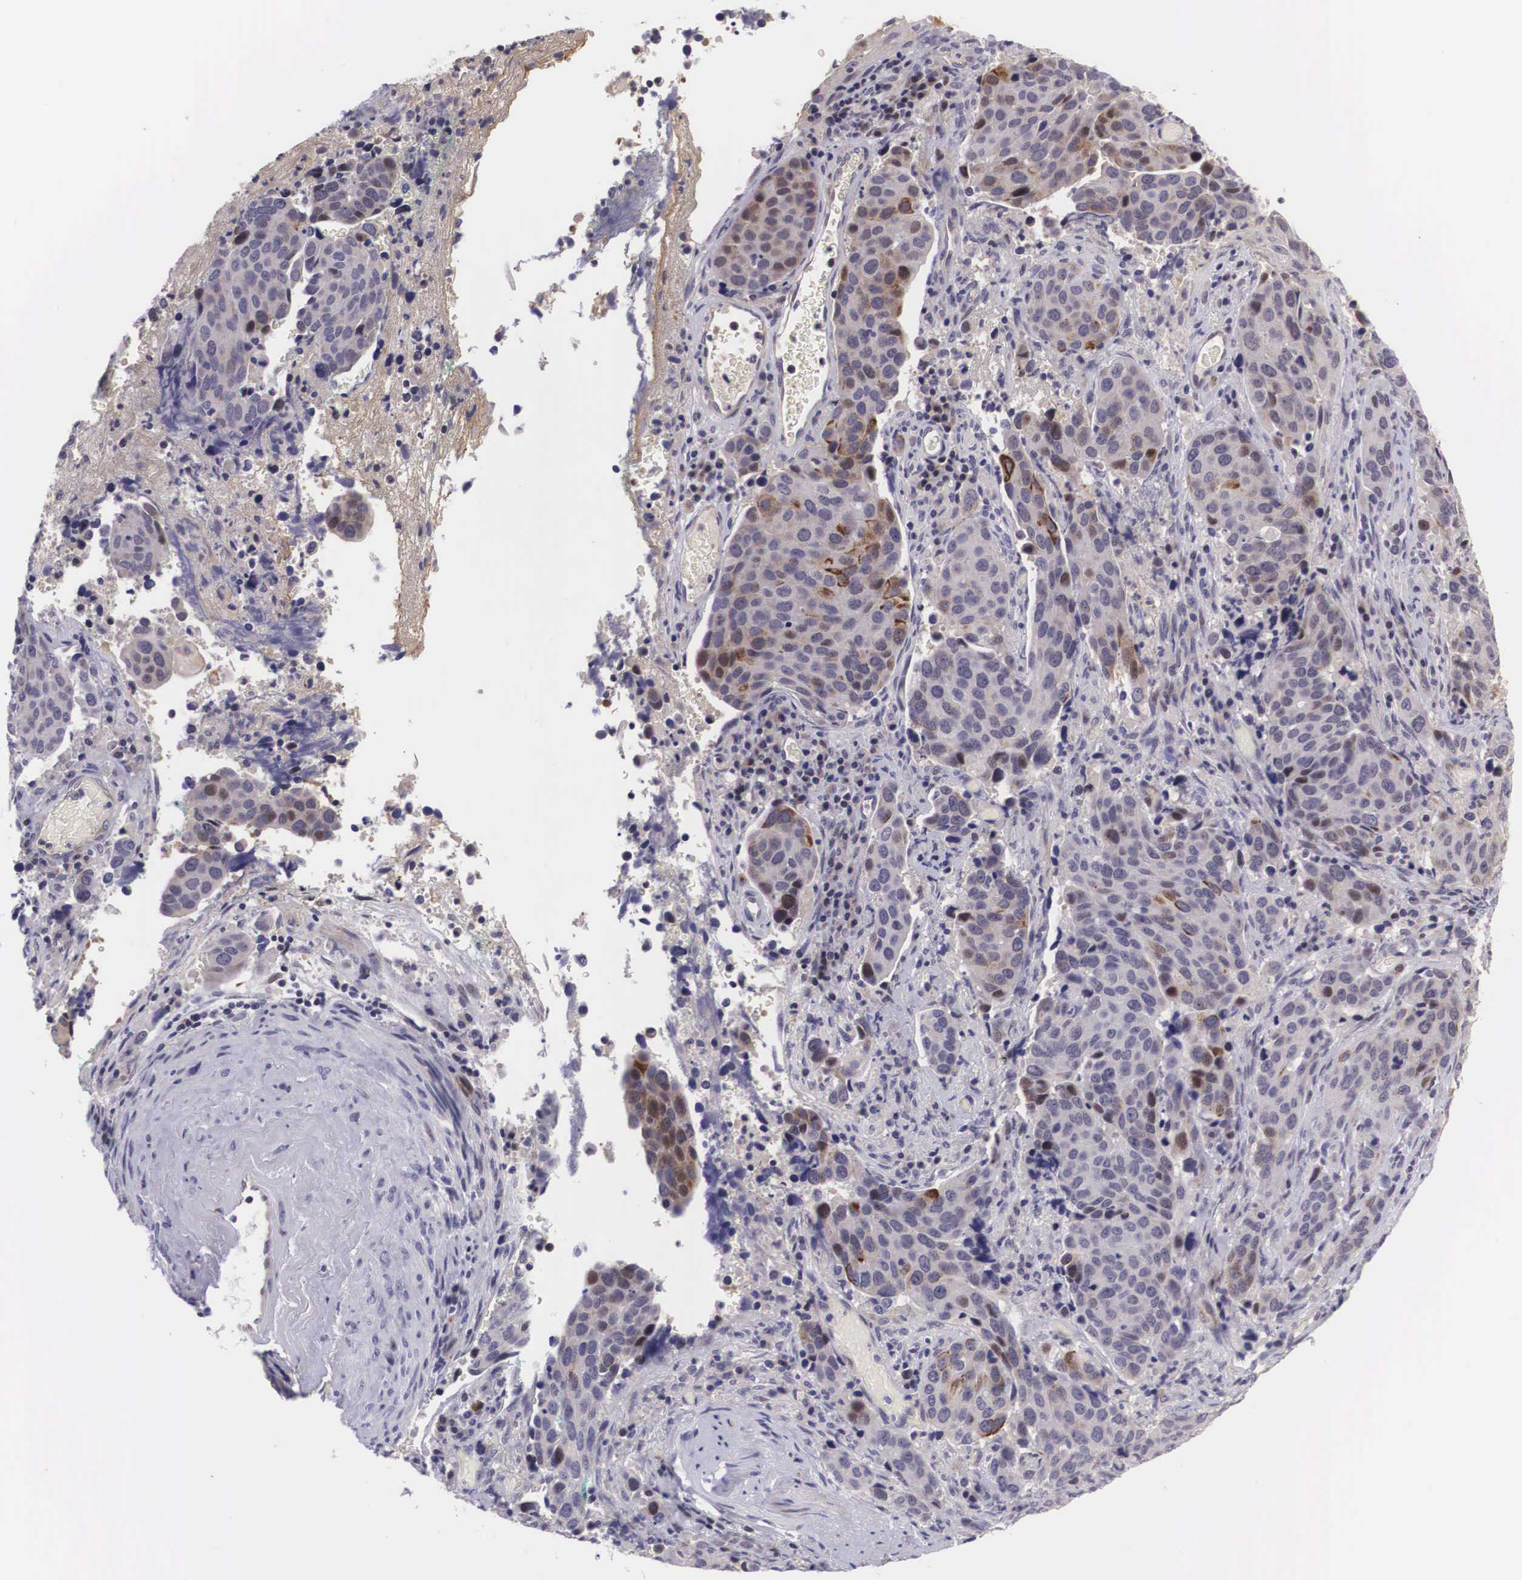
{"staining": {"intensity": "moderate", "quantity": "25%-75%", "location": "cytoplasmic/membranous,nuclear"}, "tissue": "cervical cancer", "cell_type": "Tumor cells", "image_type": "cancer", "snomed": [{"axis": "morphology", "description": "Squamous cell carcinoma, NOS"}, {"axis": "topography", "description": "Cervix"}], "caption": "Cervical squamous cell carcinoma tissue displays moderate cytoplasmic/membranous and nuclear positivity in about 25%-75% of tumor cells", "gene": "EMID1", "patient": {"sex": "female", "age": 54}}